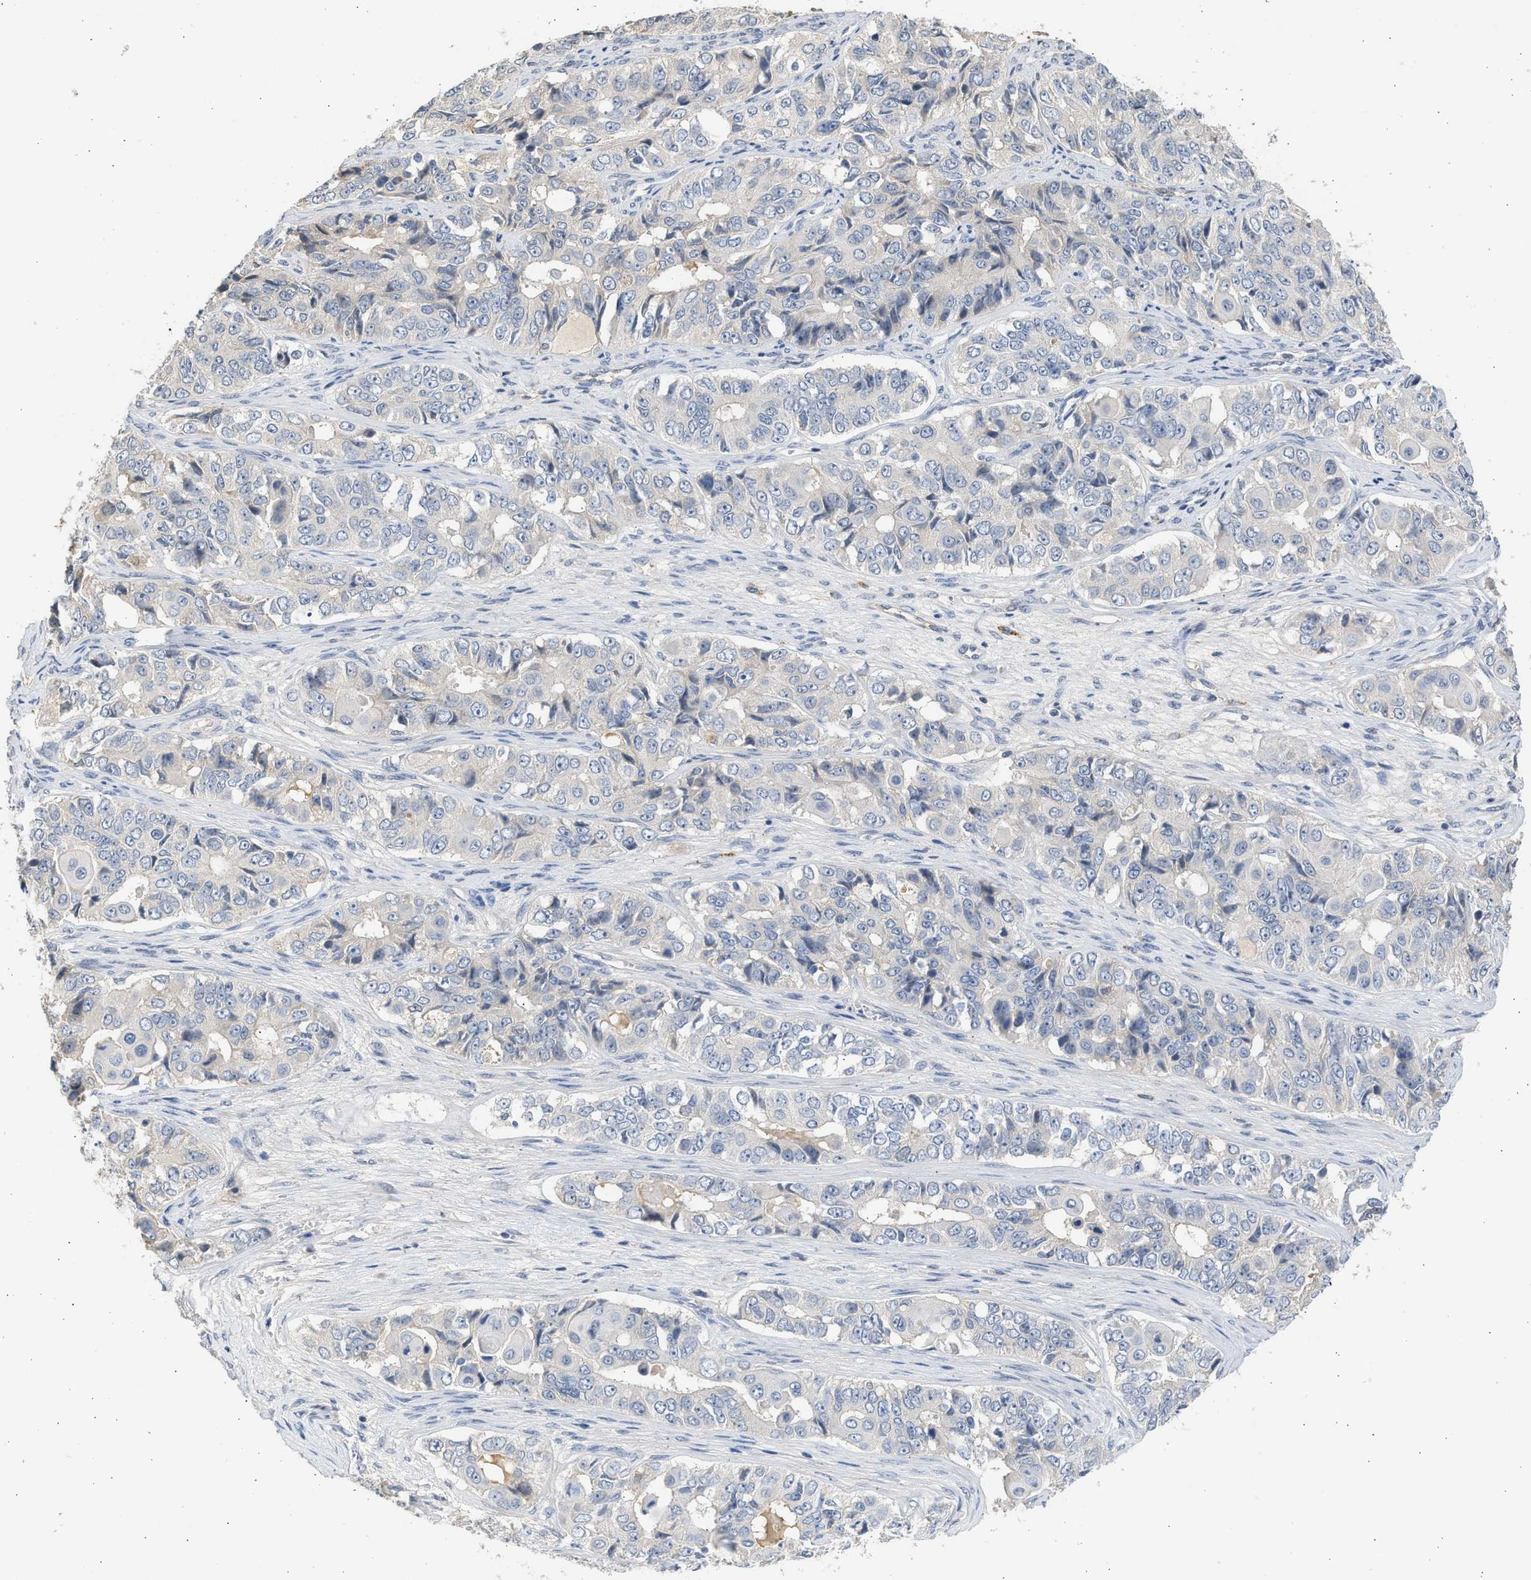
{"staining": {"intensity": "negative", "quantity": "none", "location": "none"}, "tissue": "ovarian cancer", "cell_type": "Tumor cells", "image_type": "cancer", "snomed": [{"axis": "morphology", "description": "Carcinoma, endometroid"}, {"axis": "topography", "description": "Ovary"}], "caption": "This is an immunohistochemistry image of ovarian cancer. There is no expression in tumor cells.", "gene": "SULT2A1", "patient": {"sex": "female", "age": 51}}